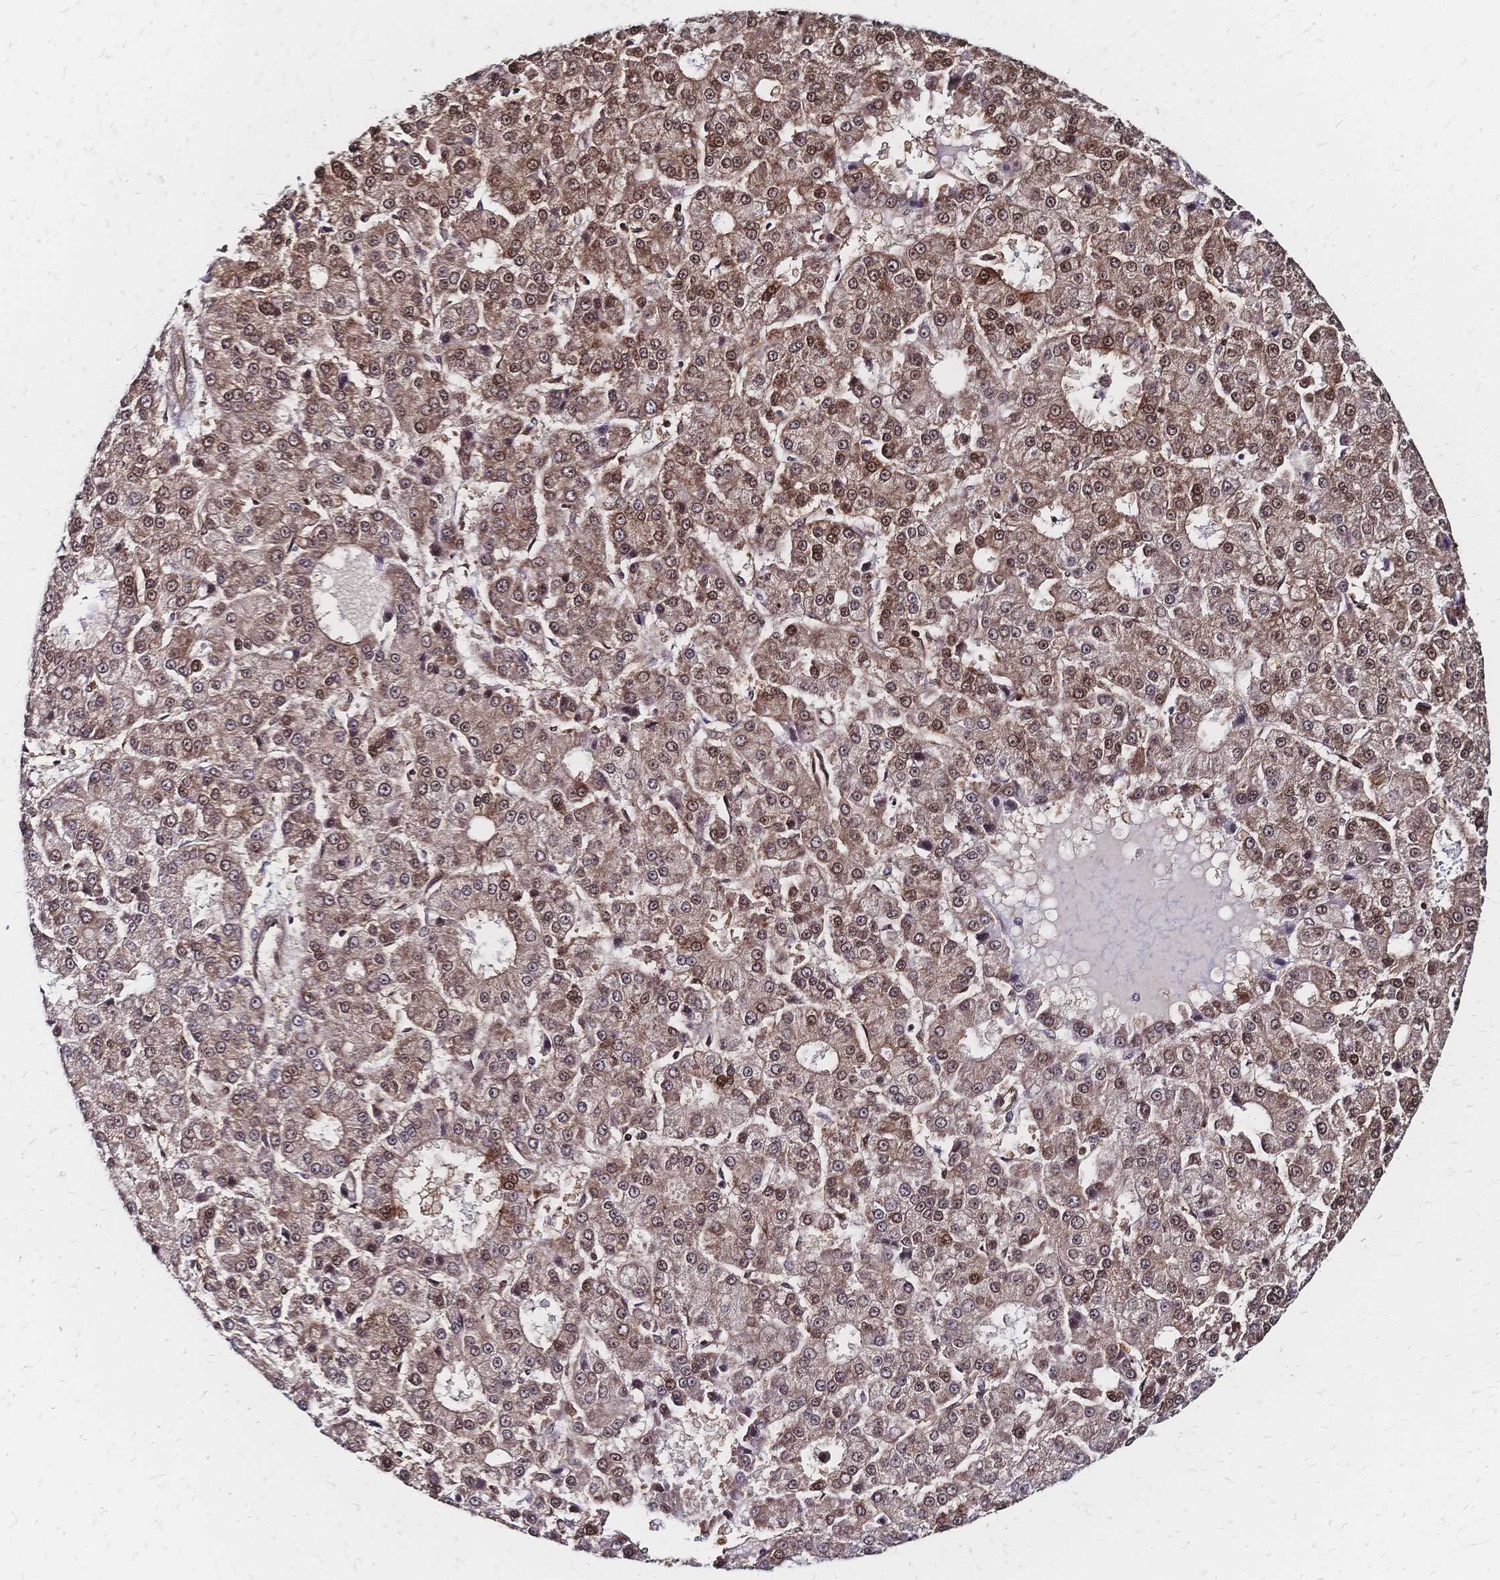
{"staining": {"intensity": "moderate", "quantity": ">75%", "location": "cytoplasmic/membranous,nuclear"}, "tissue": "liver cancer", "cell_type": "Tumor cells", "image_type": "cancer", "snomed": [{"axis": "morphology", "description": "Carcinoma, Hepatocellular, NOS"}, {"axis": "topography", "description": "Liver"}], "caption": "DAB immunohistochemical staining of human hepatocellular carcinoma (liver) shows moderate cytoplasmic/membranous and nuclear protein expression in approximately >75% of tumor cells. (DAB (3,3'-diaminobenzidine) = brown stain, brightfield microscopy at high magnification).", "gene": "HDGF", "patient": {"sex": "male", "age": 70}}